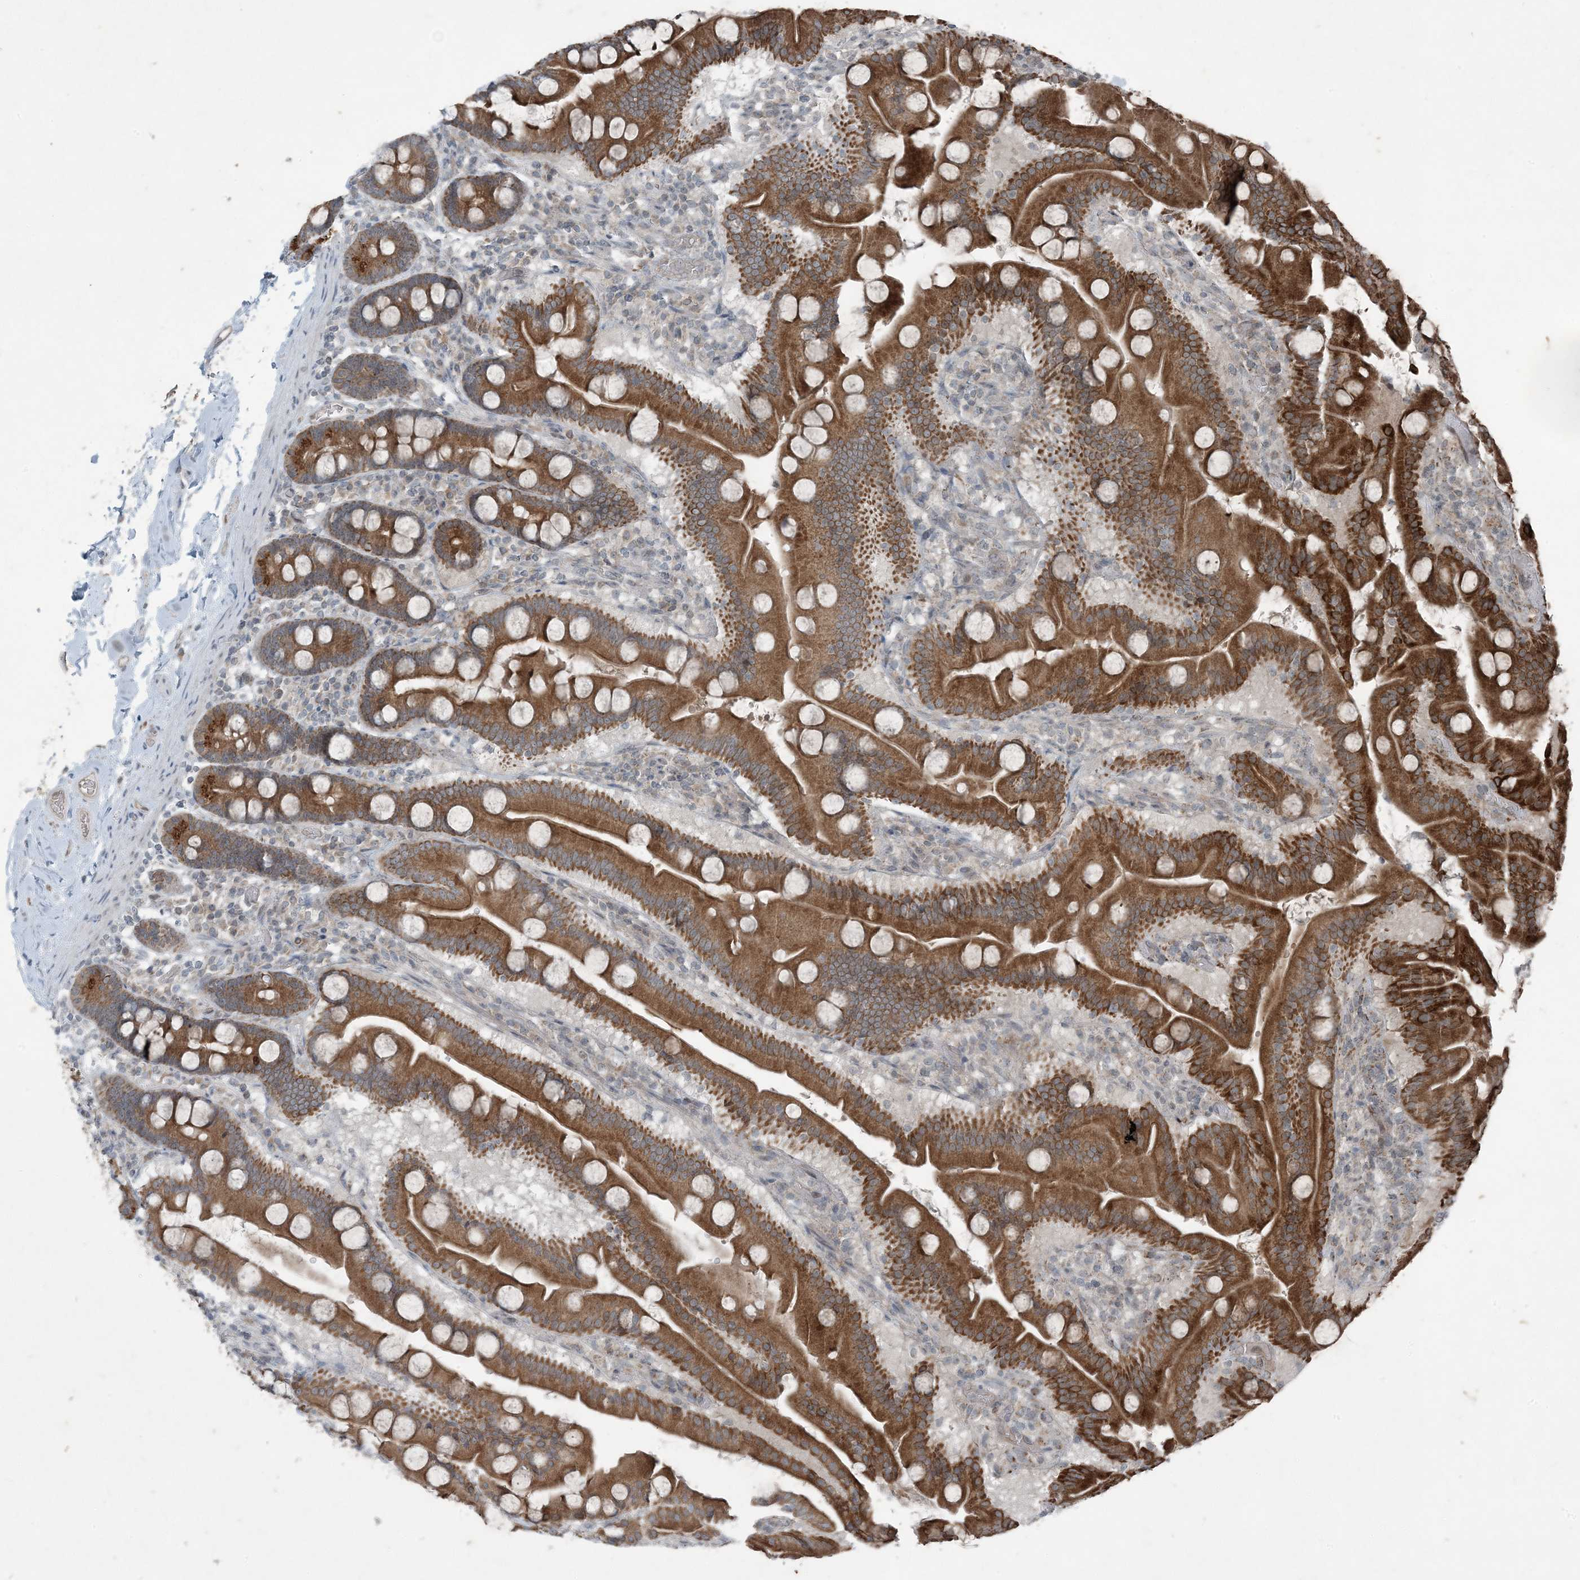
{"staining": {"intensity": "strong", "quantity": ">75%", "location": "cytoplasmic/membranous"}, "tissue": "duodenum", "cell_type": "Glandular cells", "image_type": "normal", "snomed": [{"axis": "morphology", "description": "Normal tissue, NOS"}, {"axis": "topography", "description": "Duodenum"}], "caption": "IHC (DAB (3,3'-diaminobenzidine)) staining of unremarkable duodenum shows strong cytoplasmic/membranous protein expression in about >75% of glandular cells.", "gene": "PC", "patient": {"sex": "male", "age": 55}}